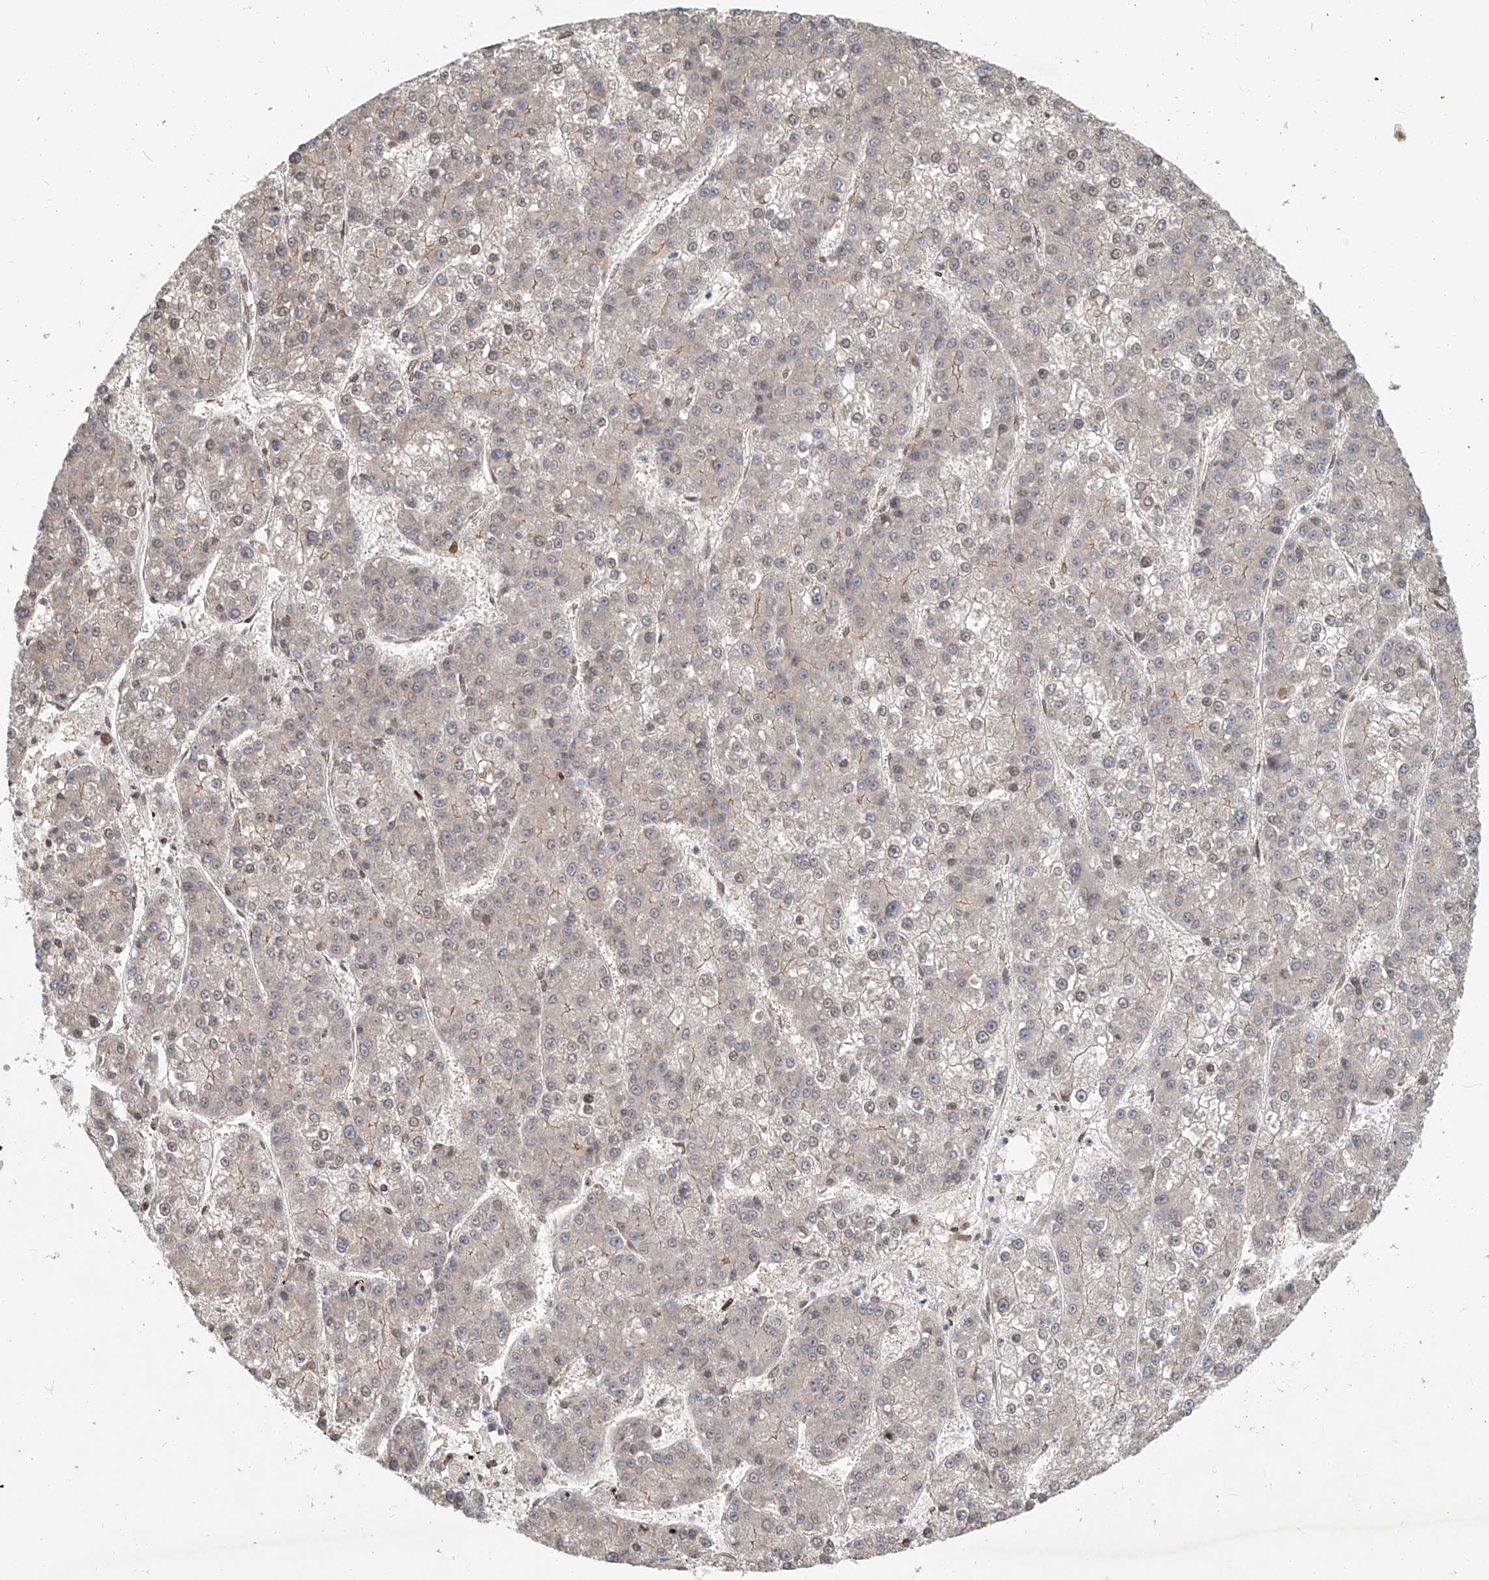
{"staining": {"intensity": "negative", "quantity": "none", "location": "none"}, "tissue": "liver cancer", "cell_type": "Tumor cells", "image_type": "cancer", "snomed": [{"axis": "morphology", "description": "Carcinoma, Hepatocellular, NOS"}, {"axis": "topography", "description": "Liver"}], "caption": "Liver hepatocellular carcinoma was stained to show a protein in brown. There is no significant staining in tumor cells.", "gene": "SASH1", "patient": {"sex": "female", "age": 73}}